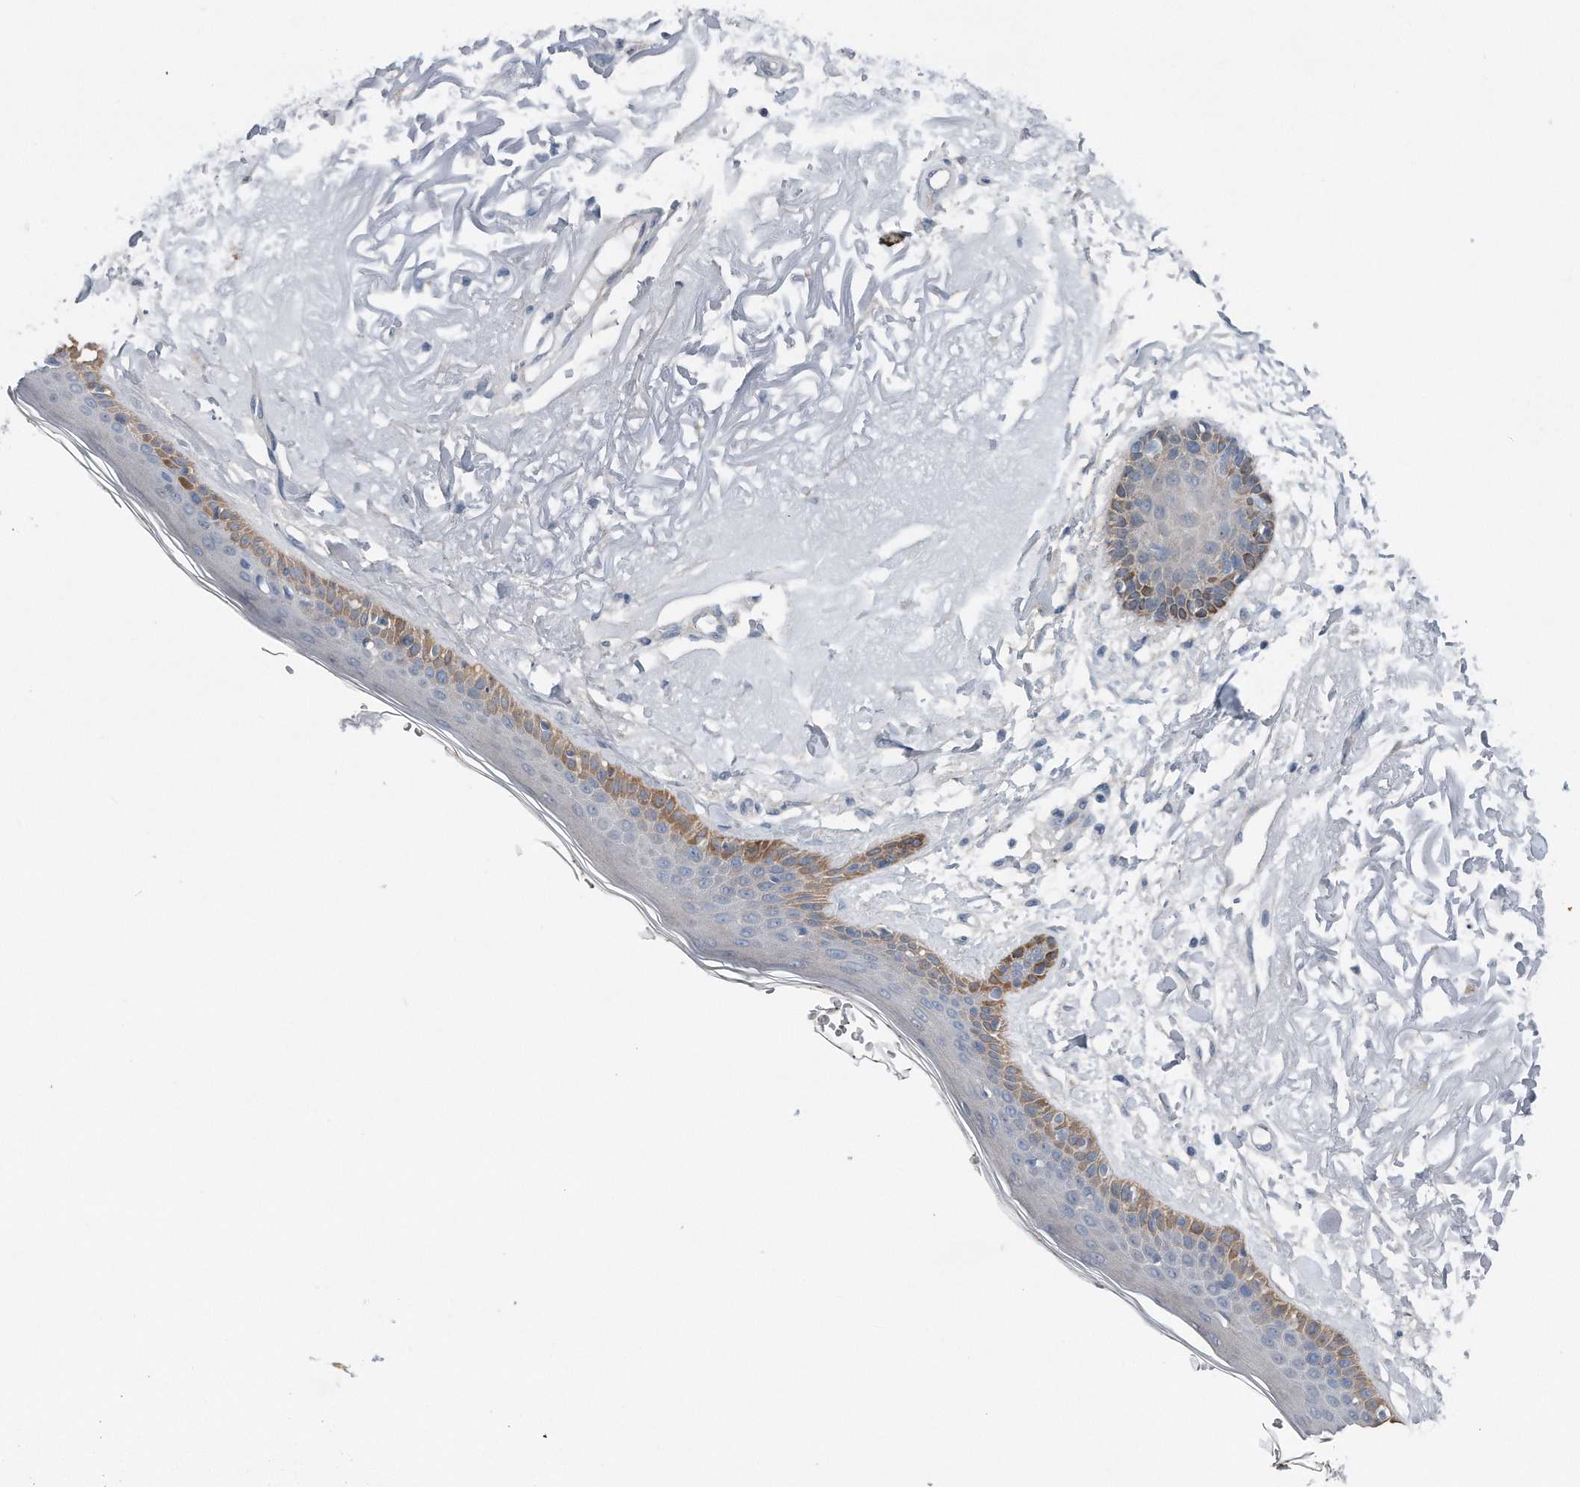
{"staining": {"intensity": "negative", "quantity": "none", "location": "none"}, "tissue": "skin", "cell_type": "Fibroblasts", "image_type": "normal", "snomed": [{"axis": "morphology", "description": "Normal tissue, NOS"}, {"axis": "topography", "description": "Skin"}, {"axis": "topography", "description": "Skeletal muscle"}], "caption": "Immunohistochemical staining of normal human skin displays no significant staining in fibroblasts.", "gene": "YRDC", "patient": {"sex": "male", "age": 83}}